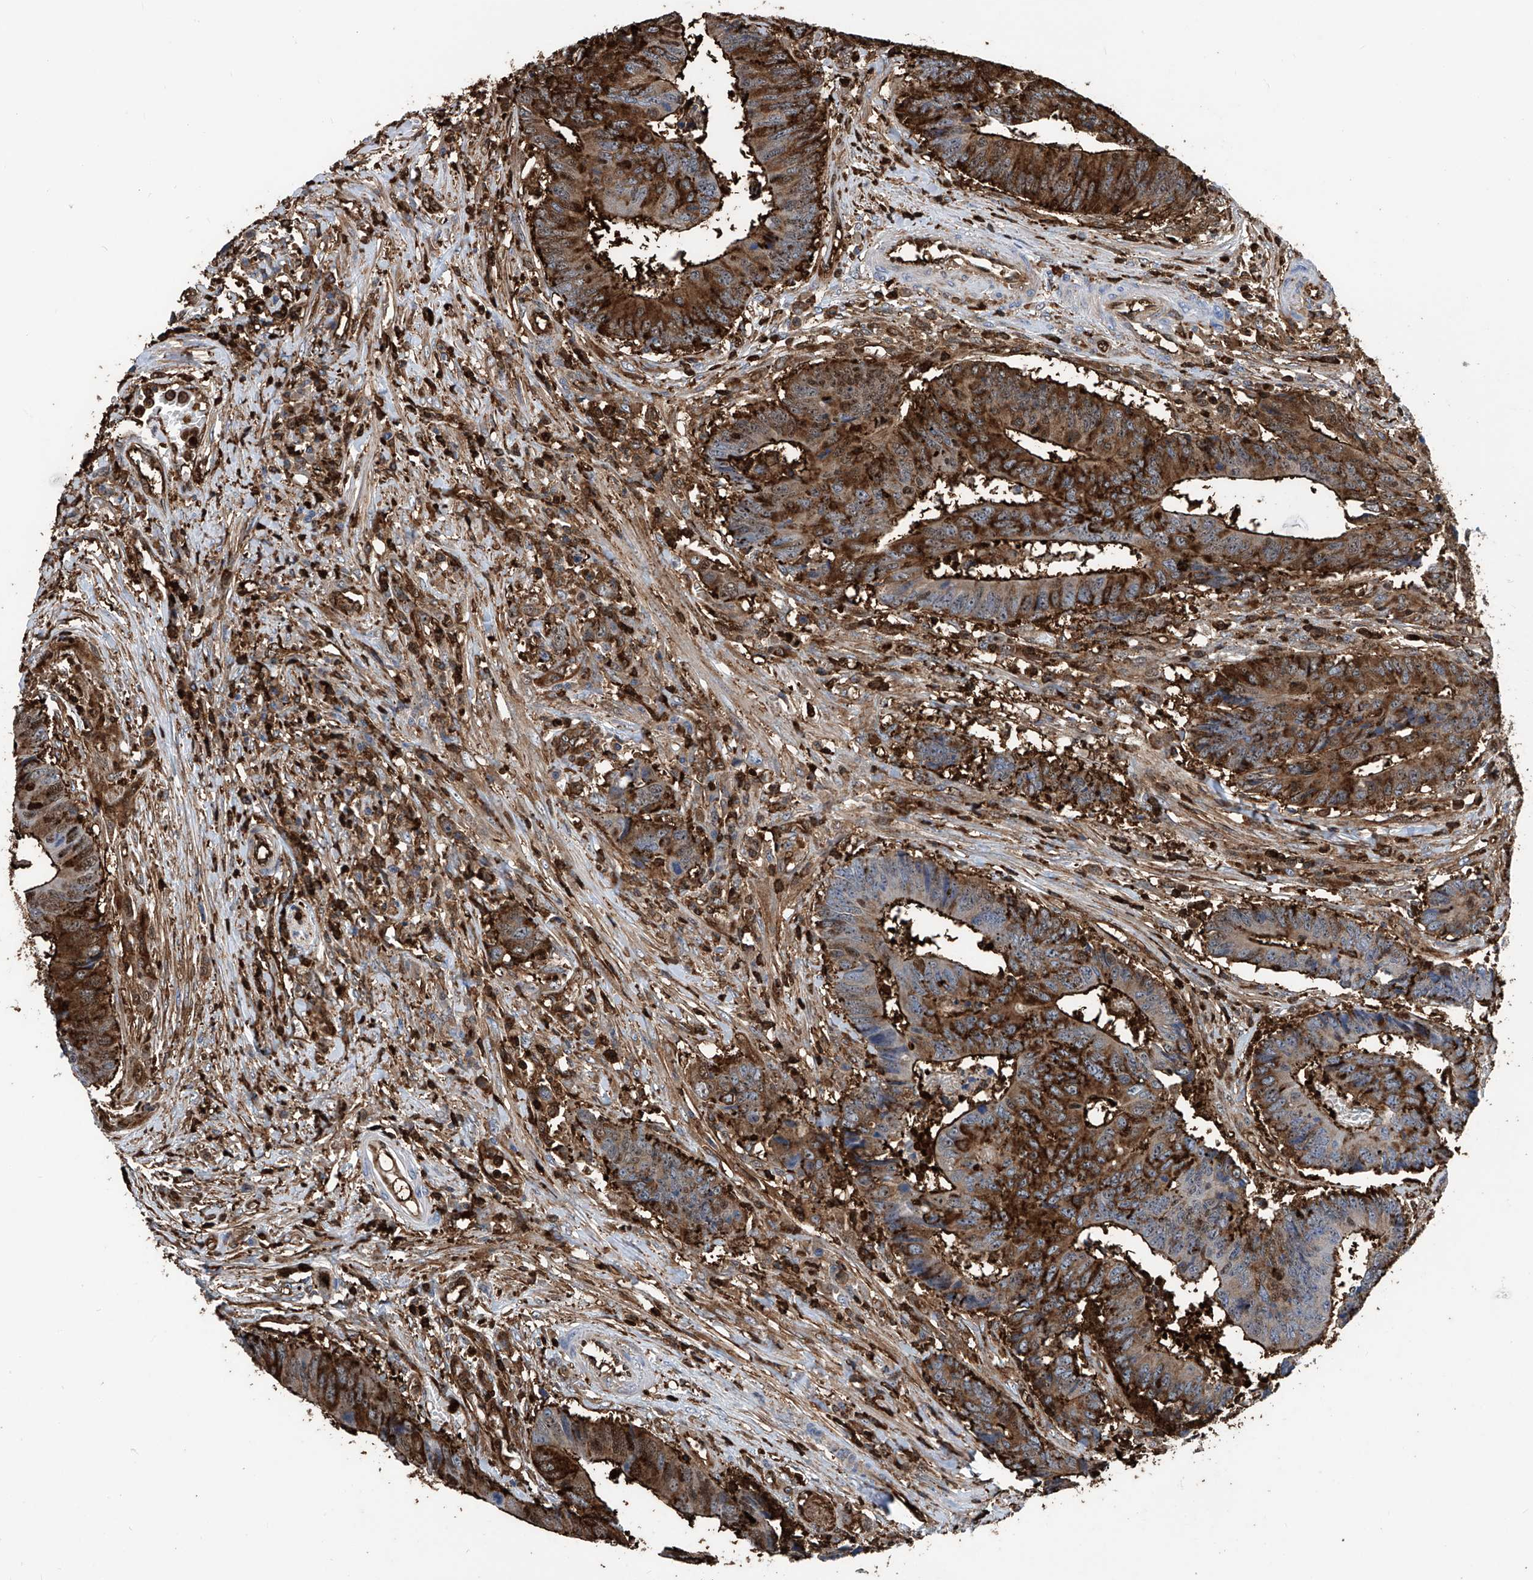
{"staining": {"intensity": "moderate", "quantity": ">75%", "location": "cytoplasmic/membranous"}, "tissue": "colorectal cancer", "cell_type": "Tumor cells", "image_type": "cancer", "snomed": [{"axis": "morphology", "description": "Adenocarcinoma, NOS"}, {"axis": "topography", "description": "Rectum"}], "caption": "Immunohistochemical staining of human colorectal cancer (adenocarcinoma) displays medium levels of moderate cytoplasmic/membranous protein expression in approximately >75% of tumor cells.", "gene": "ZNF484", "patient": {"sex": "male", "age": 84}}